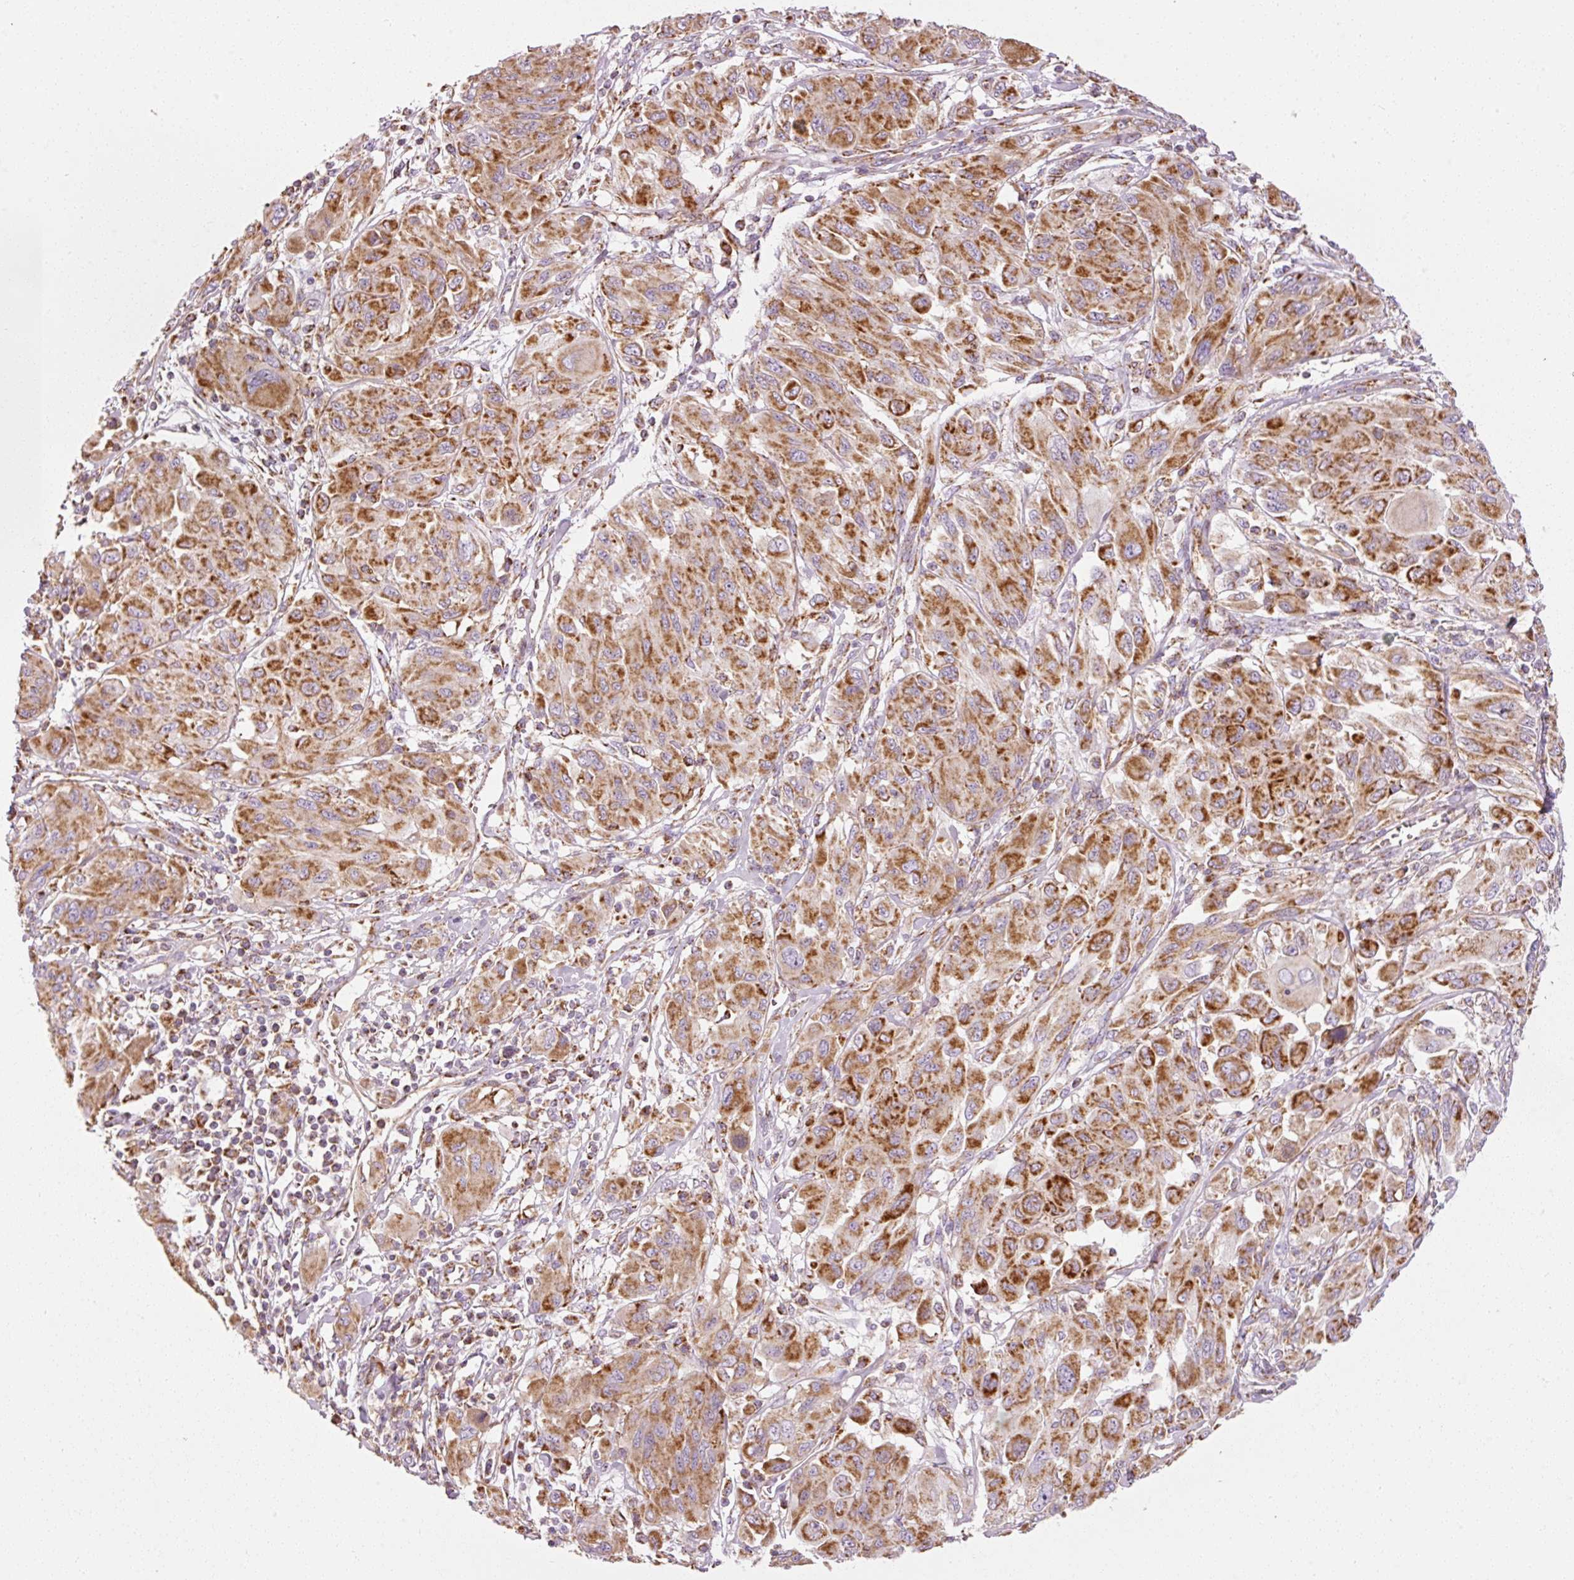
{"staining": {"intensity": "strong", "quantity": ">75%", "location": "cytoplasmic/membranous"}, "tissue": "melanoma", "cell_type": "Tumor cells", "image_type": "cancer", "snomed": [{"axis": "morphology", "description": "Malignant melanoma, NOS"}, {"axis": "topography", "description": "Skin"}], "caption": "A micrograph of human melanoma stained for a protein demonstrates strong cytoplasmic/membranous brown staining in tumor cells.", "gene": "NDUFB4", "patient": {"sex": "female", "age": 91}}